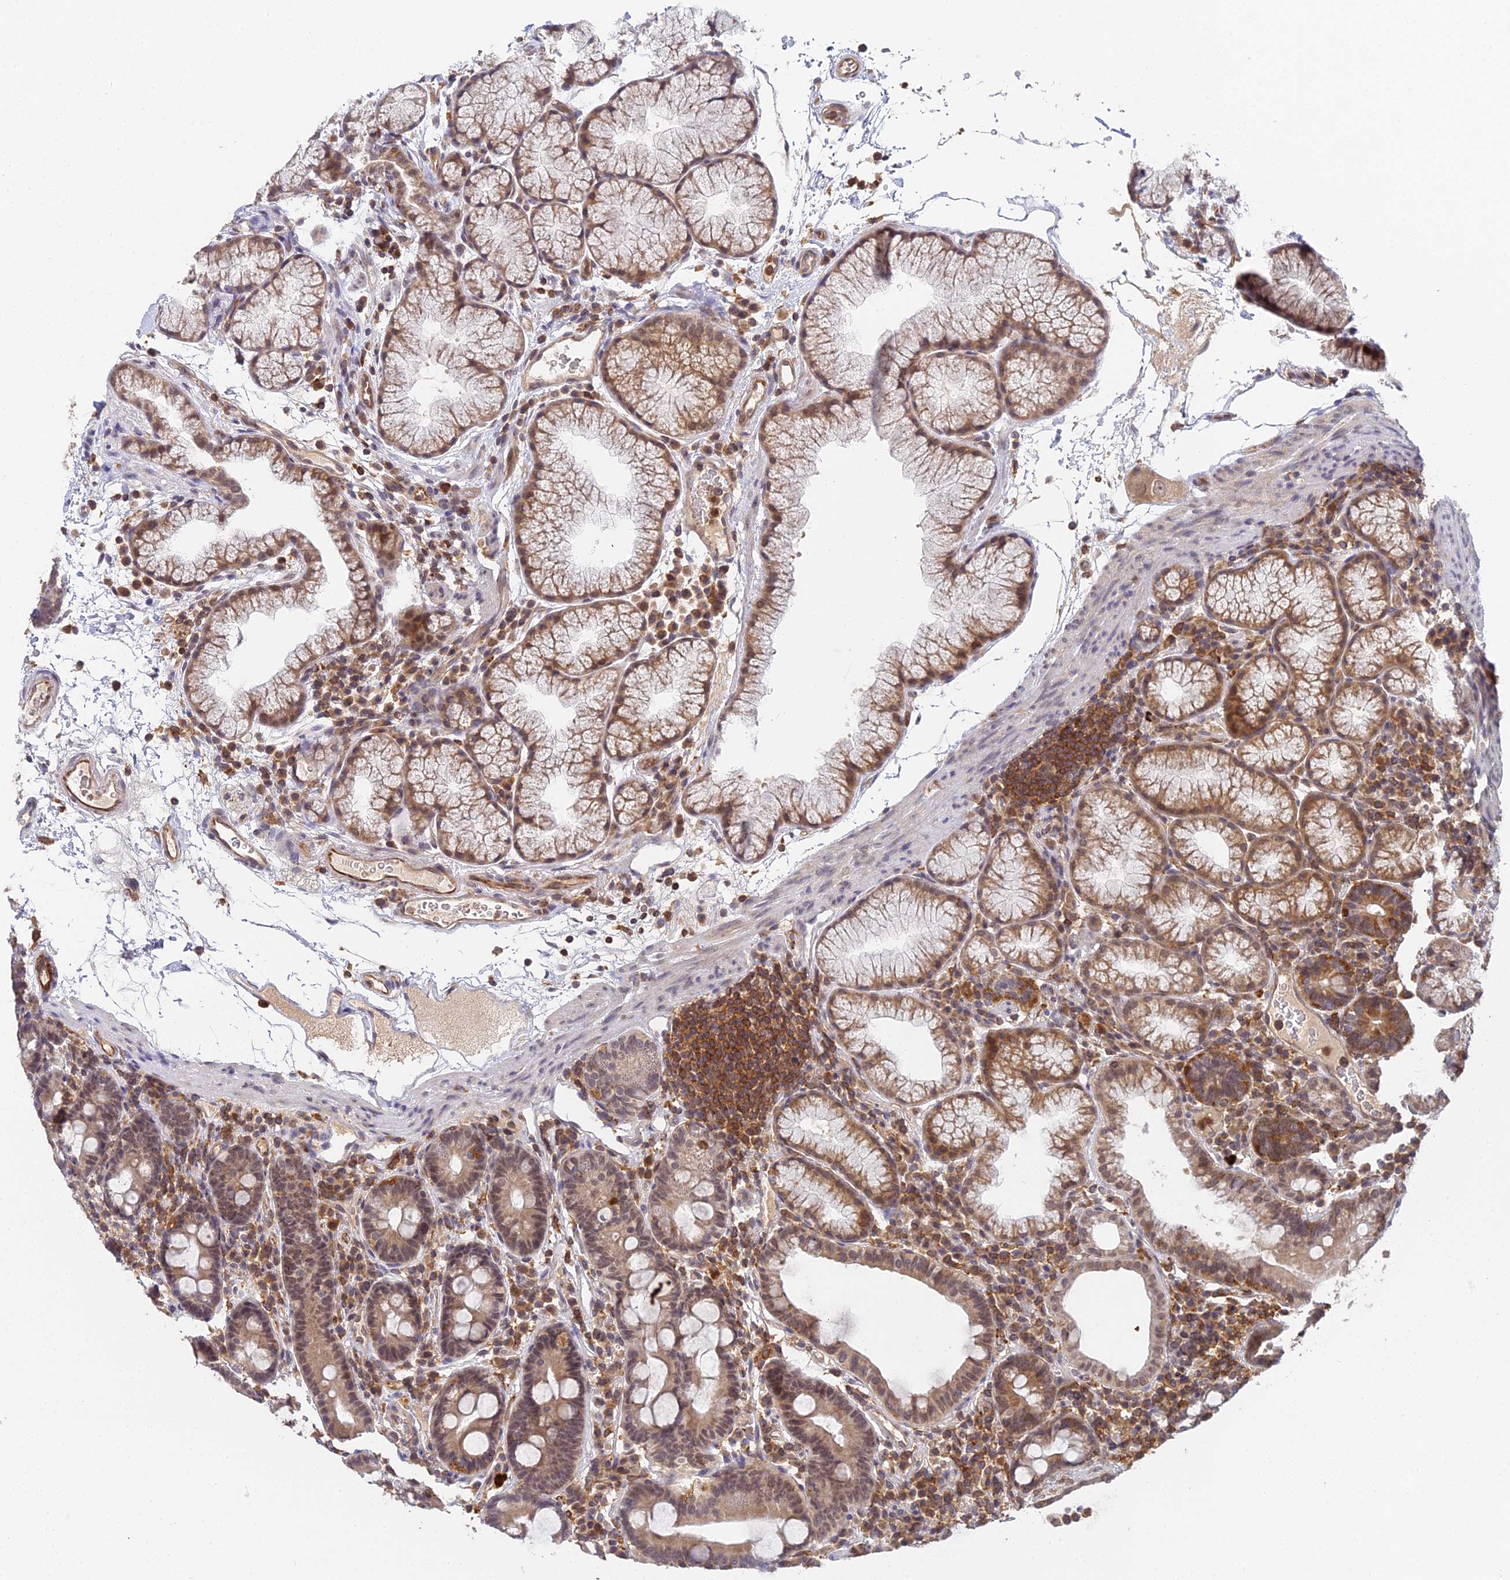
{"staining": {"intensity": "moderate", "quantity": ">75%", "location": "cytoplasmic/membranous,nuclear"}, "tissue": "duodenum", "cell_type": "Glandular cells", "image_type": "normal", "snomed": [{"axis": "morphology", "description": "Normal tissue, NOS"}, {"axis": "topography", "description": "Duodenum"}], "caption": "Glandular cells reveal moderate cytoplasmic/membranous,nuclear expression in approximately >75% of cells in normal duodenum. The protein of interest is shown in brown color, while the nuclei are stained blue.", "gene": "TPRX1", "patient": {"sex": "male", "age": 54}}